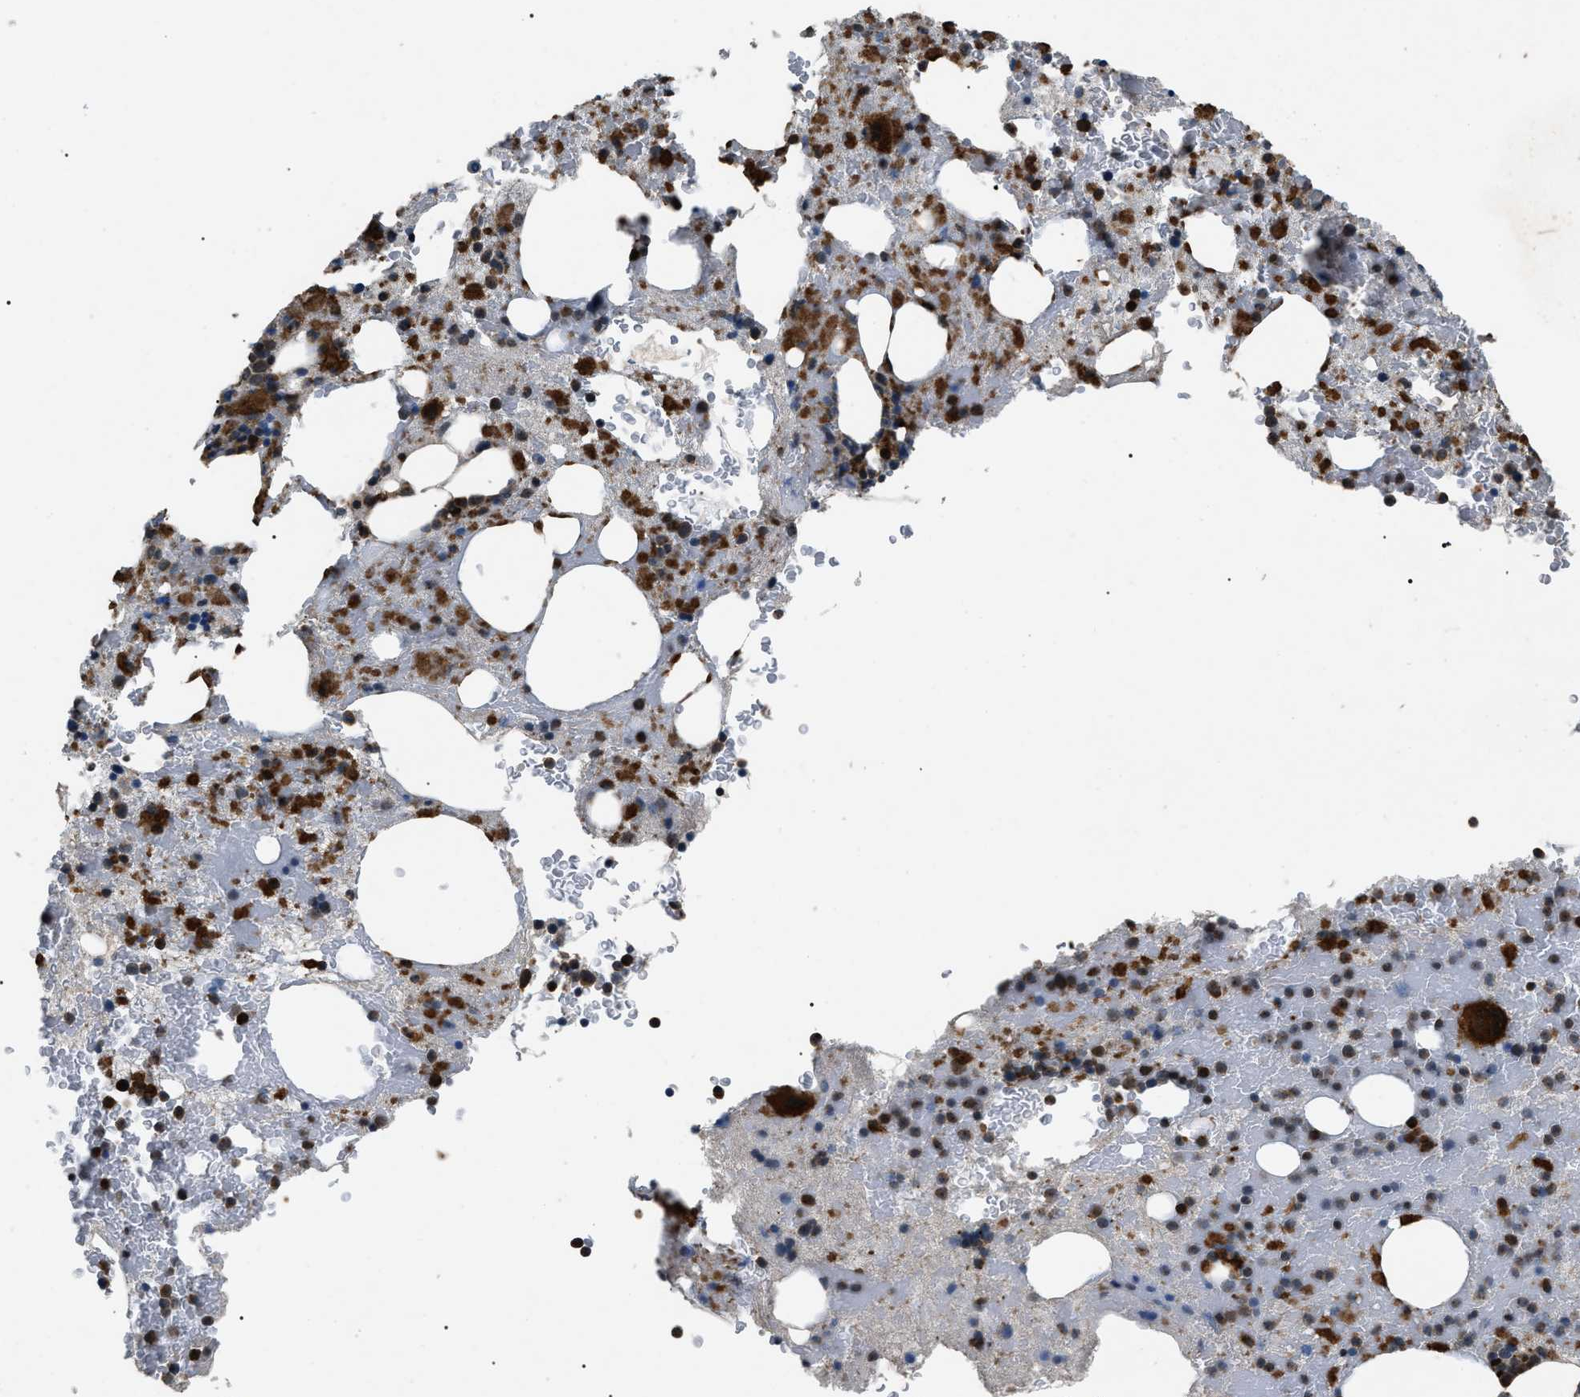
{"staining": {"intensity": "strong", "quantity": "25%-75%", "location": "cytoplasmic/membranous"}, "tissue": "bone marrow", "cell_type": "Hematopoietic cells", "image_type": "normal", "snomed": [{"axis": "morphology", "description": "Normal tissue, NOS"}, {"axis": "morphology", "description": "Inflammation, NOS"}, {"axis": "topography", "description": "Bone marrow"}], "caption": "This is an image of immunohistochemistry (IHC) staining of benign bone marrow, which shows strong expression in the cytoplasmic/membranous of hematopoietic cells.", "gene": "ZFAND2A", "patient": {"sex": "male", "age": 63}}